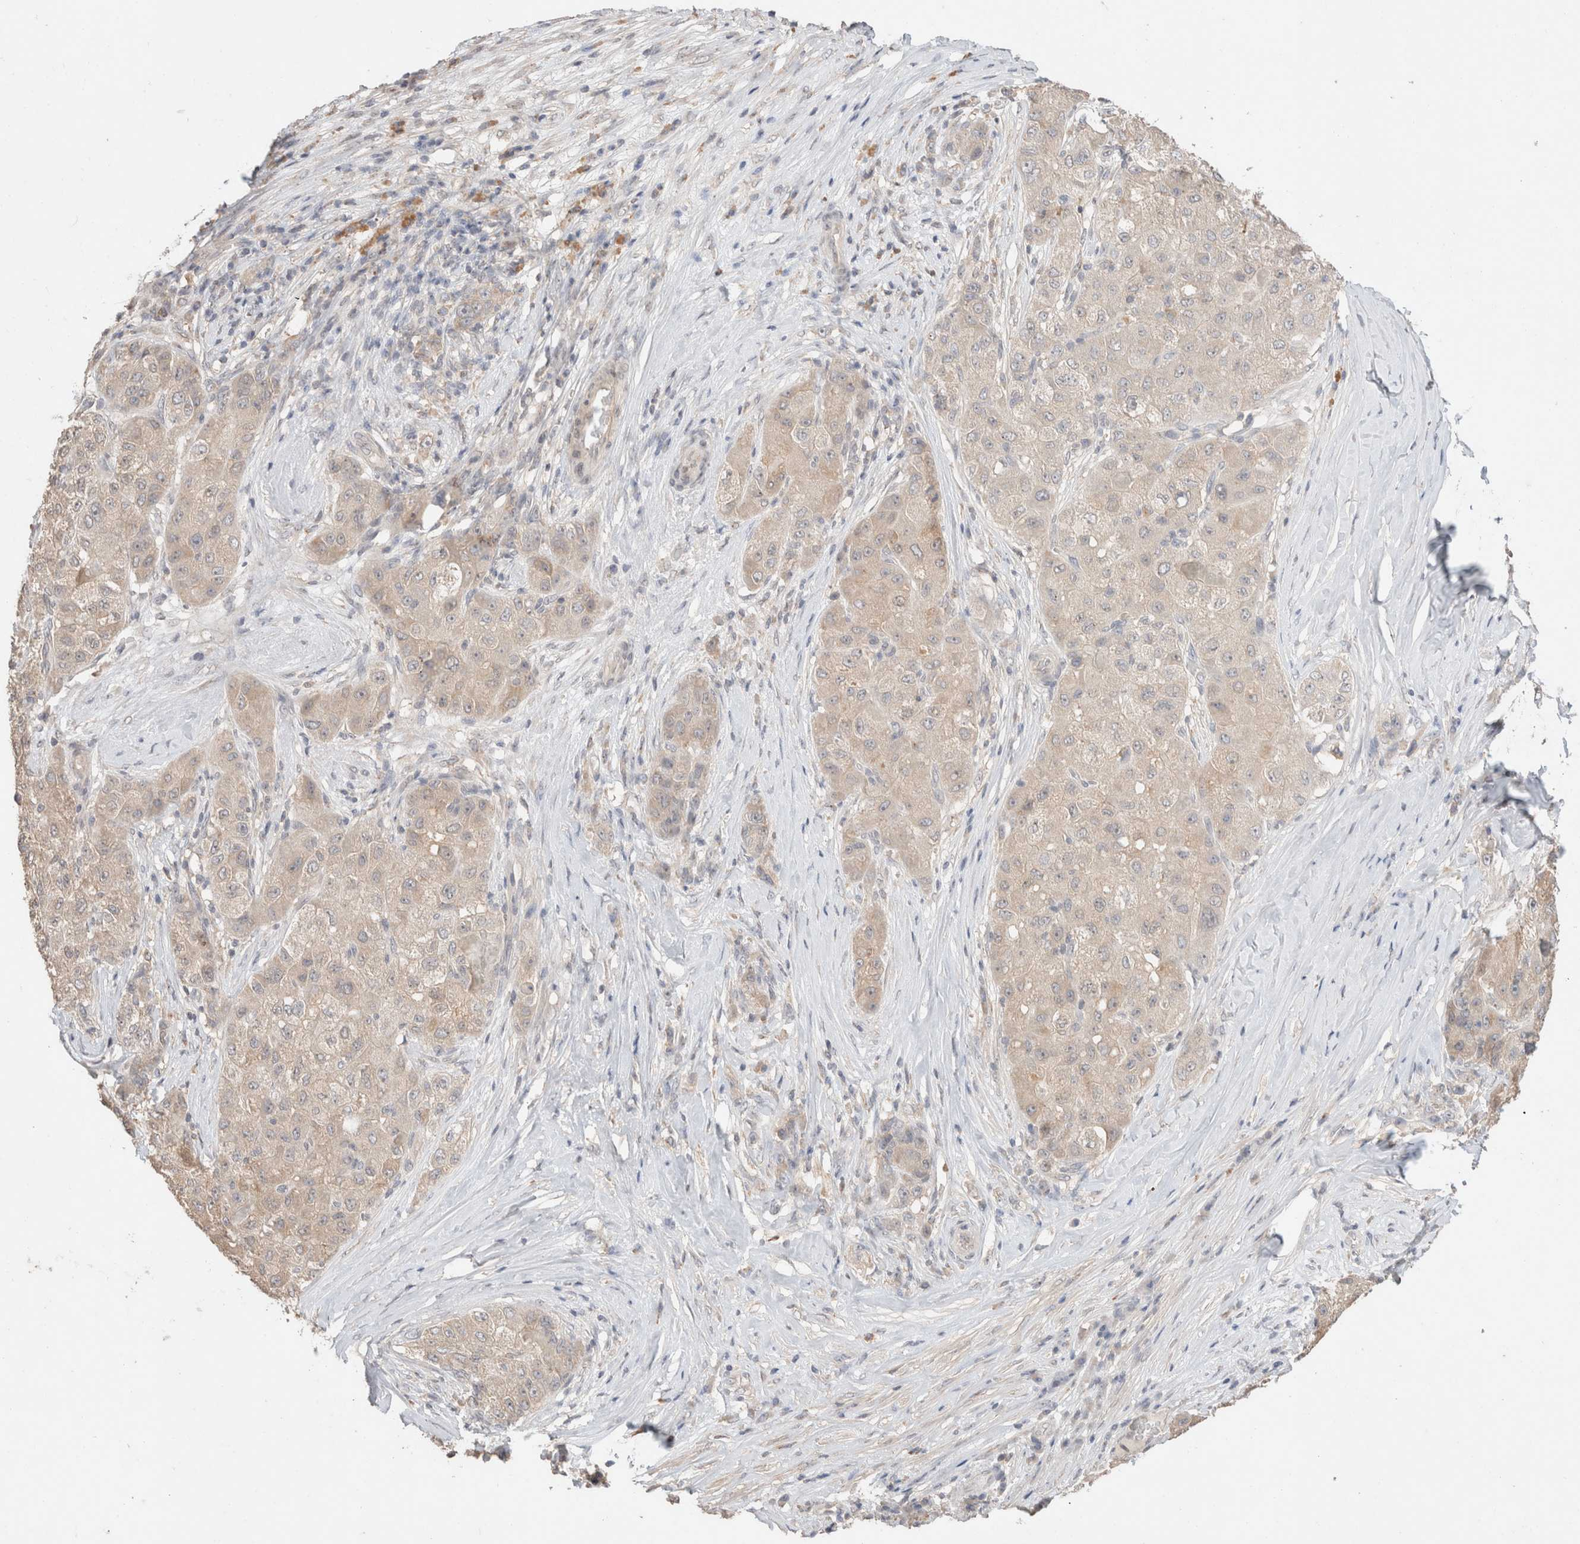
{"staining": {"intensity": "weak", "quantity": ">75%", "location": "cytoplasmic/membranous"}, "tissue": "liver cancer", "cell_type": "Tumor cells", "image_type": "cancer", "snomed": [{"axis": "morphology", "description": "Carcinoma, Hepatocellular, NOS"}, {"axis": "topography", "description": "Liver"}], "caption": "The immunohistochemical stain labels weak cytoplasmic/membranous expression in tumor cells of liver cancer (hepatocellular carcinoma) tissue.", "gene": "TRIM41", "patient": {"sex": "male", "age": 80}}